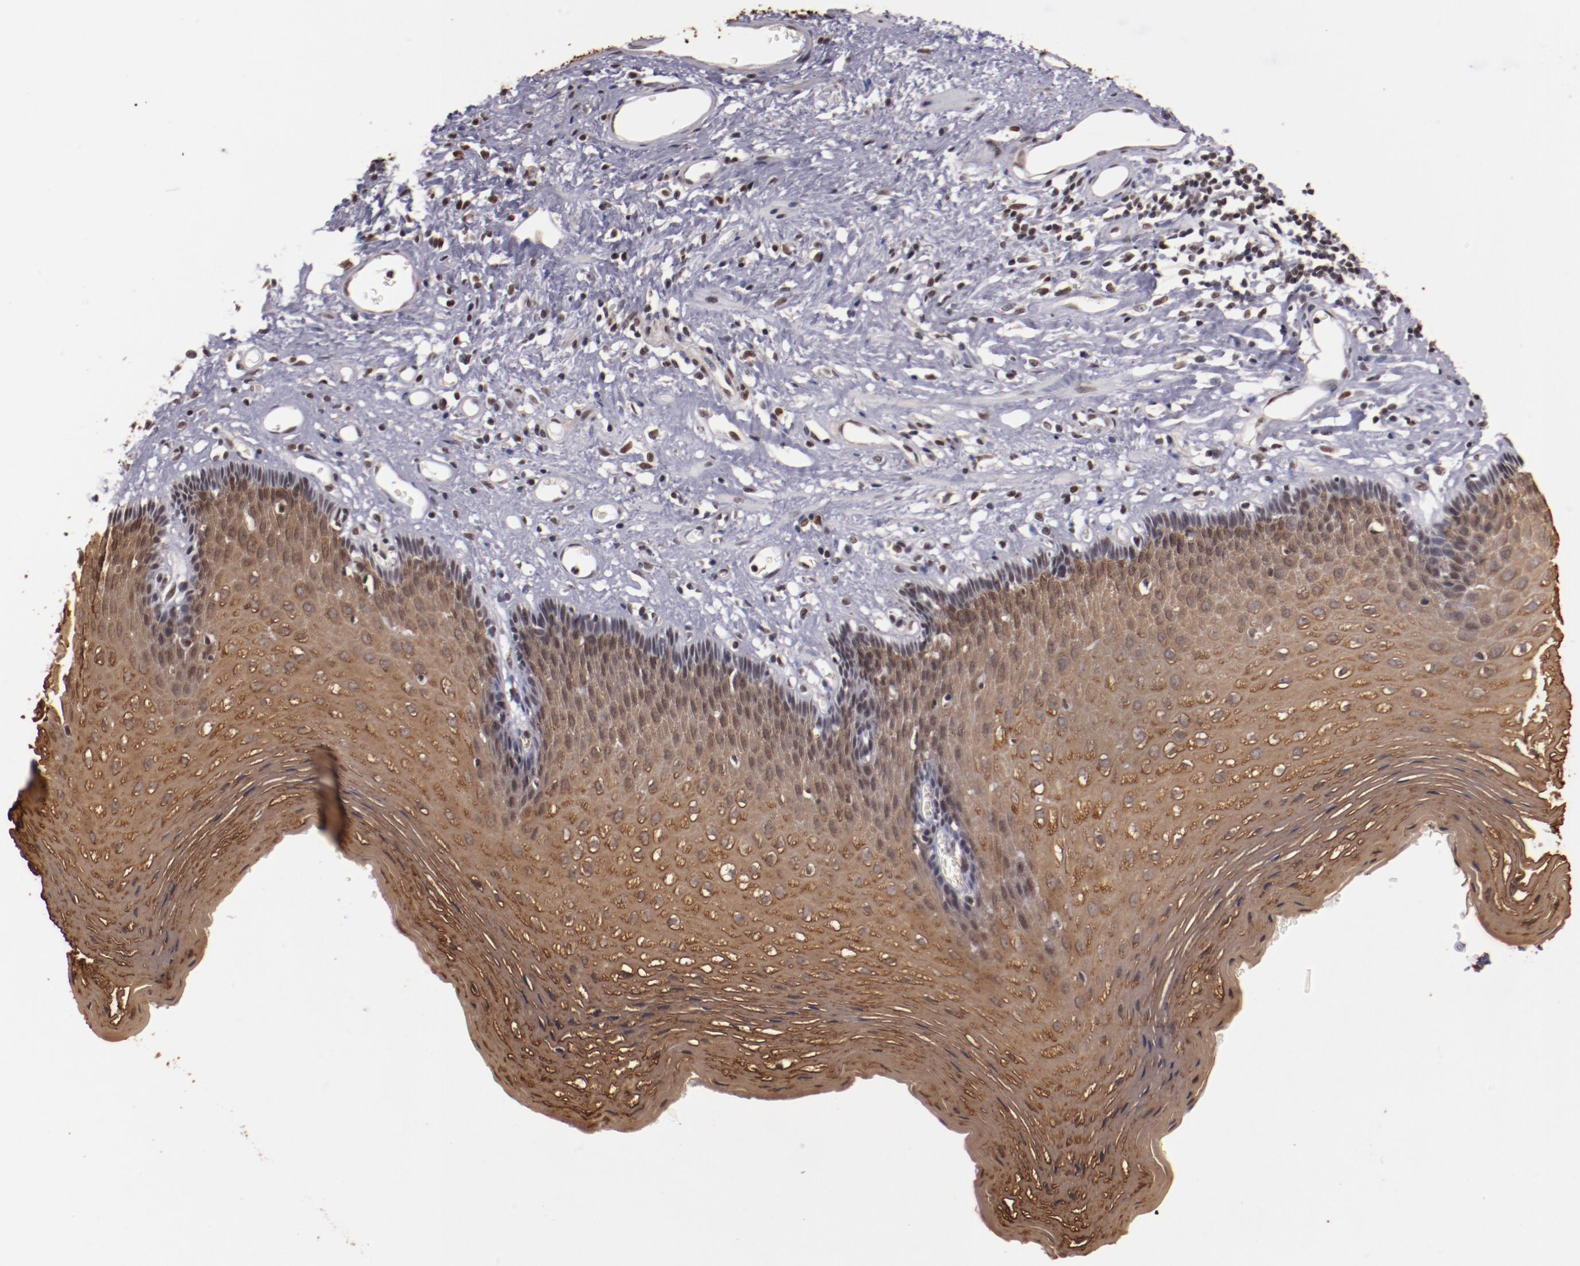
{"staining": {"intensity": "moderate", "quantity": ">75%", "location": "cytoplasmic/membranous"}, "tissue": "esophagus", "cell_type": "Squamous epithelial cells", "image_type": "normal", "snomed": [{"axis": "morphology", "description": "Normal tissue, NOS"}, {"axis": "topography", "description": "Esophagus"}], "caption": "Protein staining by IHC displays moderate cytoplasmic/membranous expression in about >75% of squamous epithelial cells in unremarkable esophagus. (Brightfield microscopy of DAB IHC at high magnification).", "gene": "STAG2", "patient": {"sex": "female", "age": 70}}